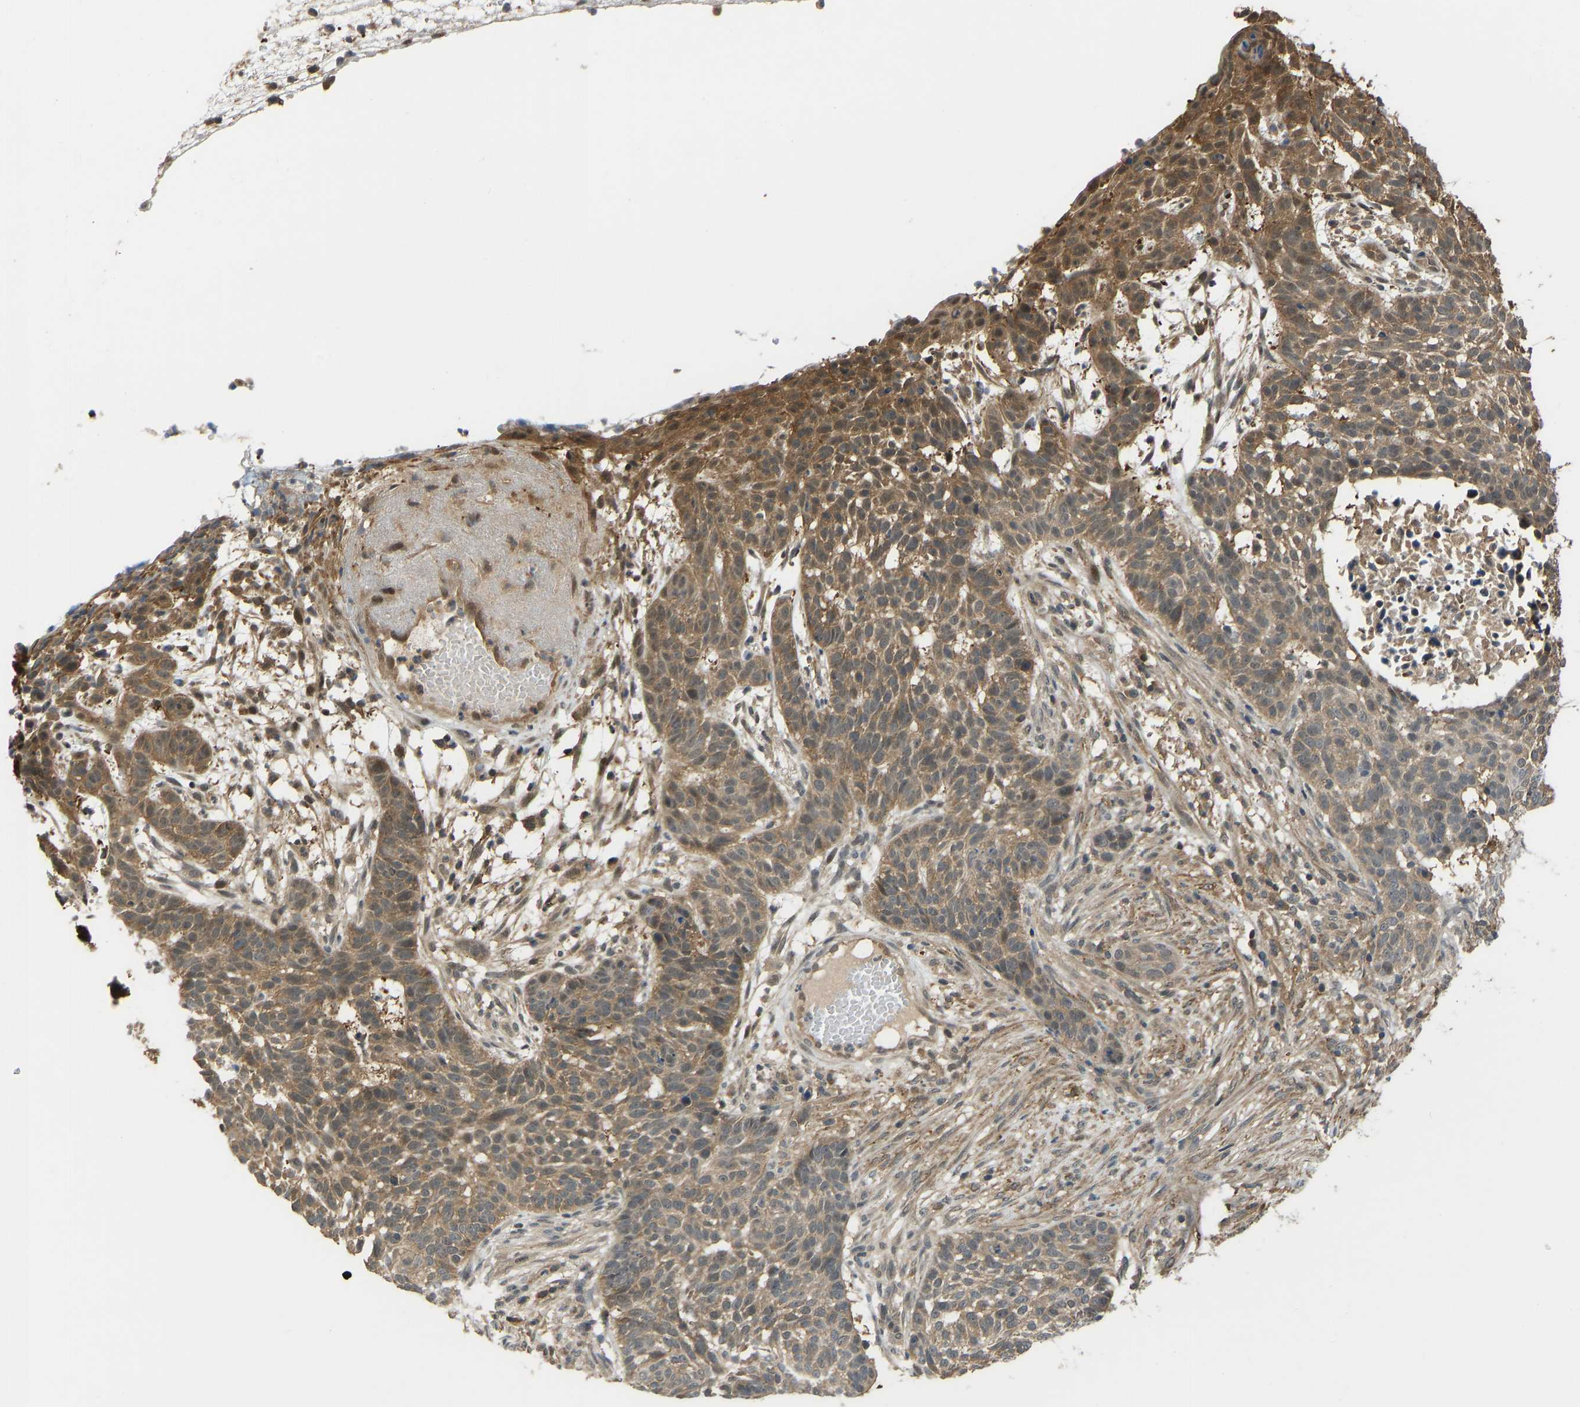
{"staining": {"intensity": "moderate", "quantity": ">75%", "location": "cytoplasmic/membranous,nuclear"}, "tissue": "skin cancer", "cell_type": "Tumor cells", "image_type": "cancer", "snomed": [{"axis": "morphology", "description": "Basal cell carcinoma"}, {"axis": "topography", "description": "Skin"}], "caption": "An image showing moderate cytoplasmic/membranous and nuclear expression in approximately >75% of tumor cells in basal cell carcinoma (skin), as visualized by brown immunohistochemical staining.", "gene": "CCT8", "patient": {"sex": "male", "age": 85}}